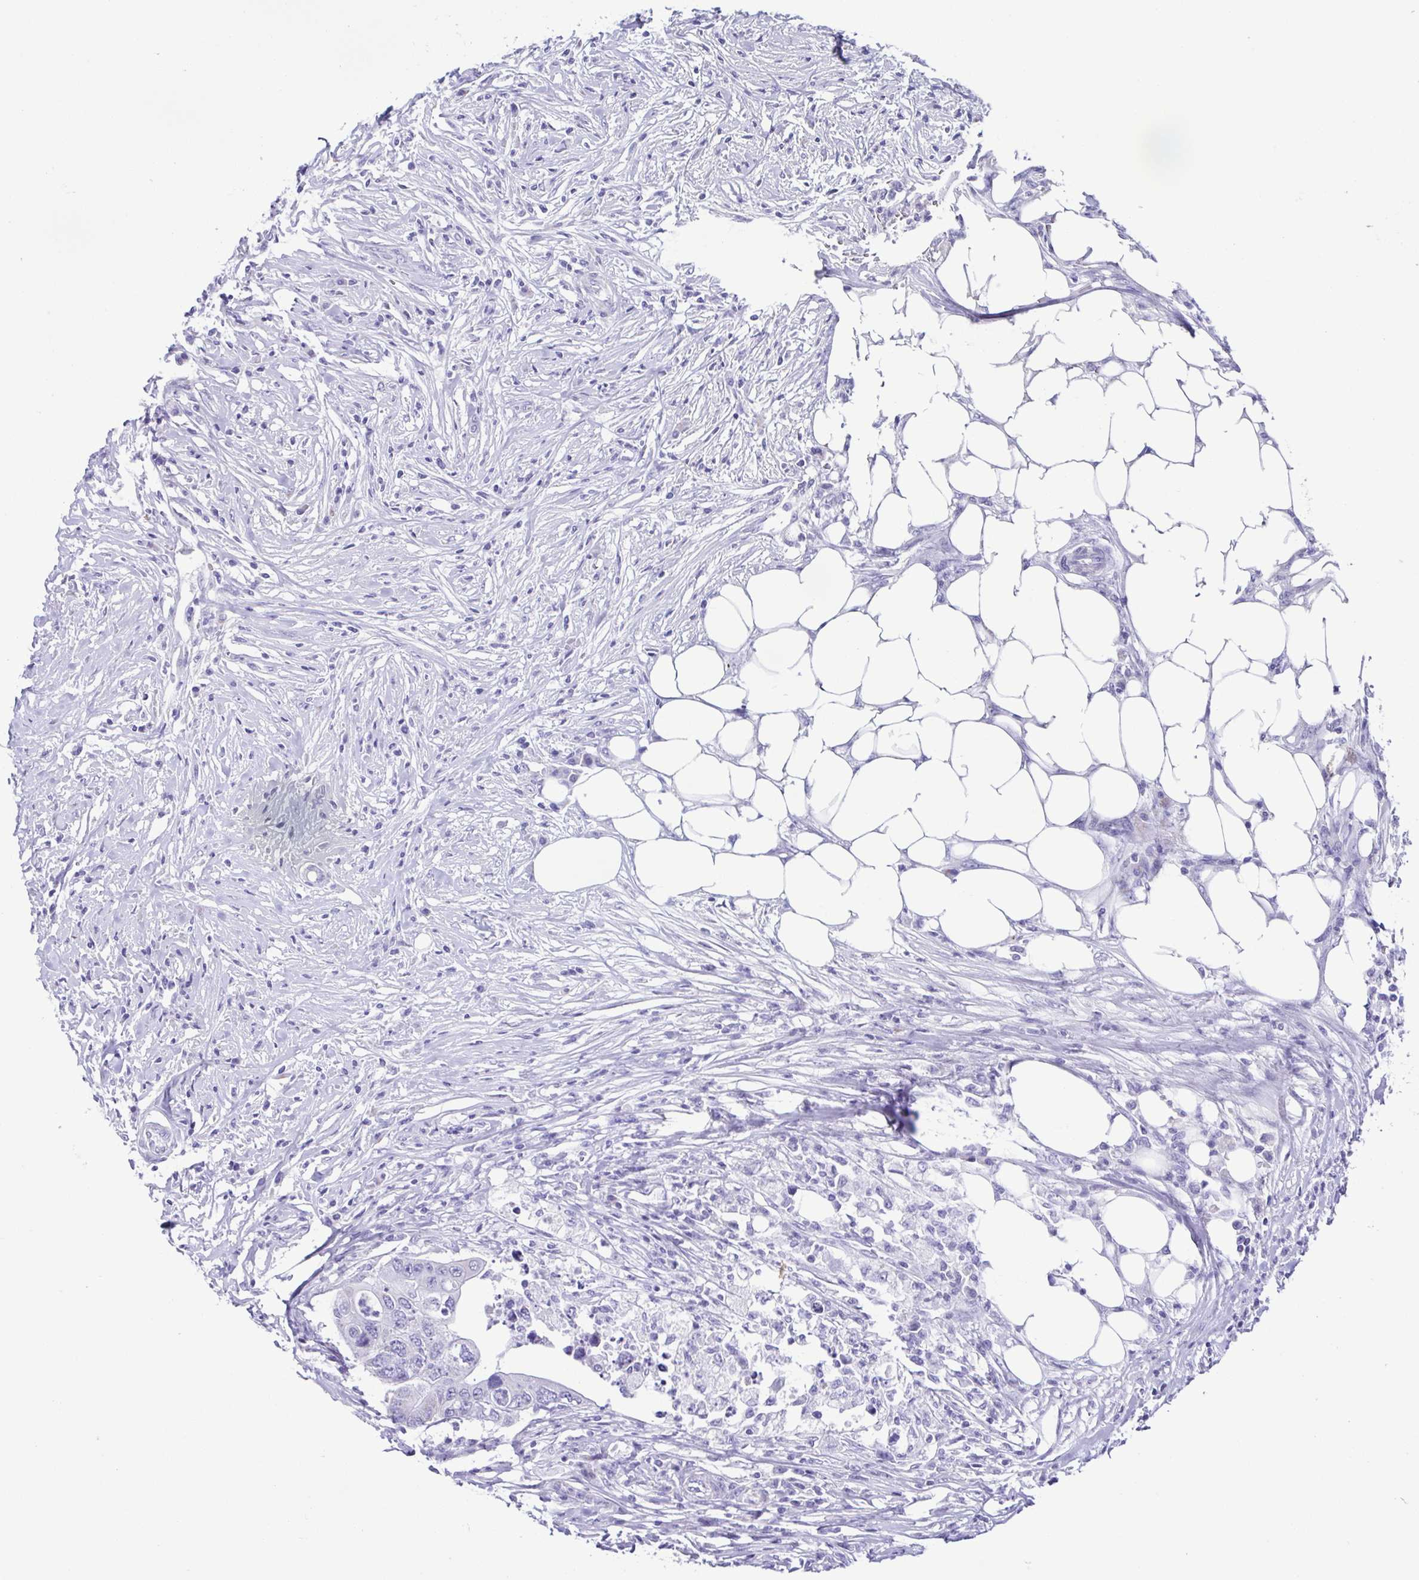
{"staining": {"intensity": "negative", "quantity": "none", "location": "none"}, "tissue": "colorectal cancer", "cell_type": "Tumor cells", "image_type": "cancer", "snomed": [{"axis": "morphology", "description": "Adenocarcinoma, NOS"}, {"axis": "topography", "description": "Colon"}], "caption": "The IHC micrograph has no significant positivity in tumor cells of colorectal cancer (adenocarcinoma) tissue. (Stains: DAB immunohistochemistry with hematoxylin counter stain, Microscopy: brightfield microscopy at high magnification).", "gene": "ACTRT3", "patient": {"sex": "male", "age": 71}}